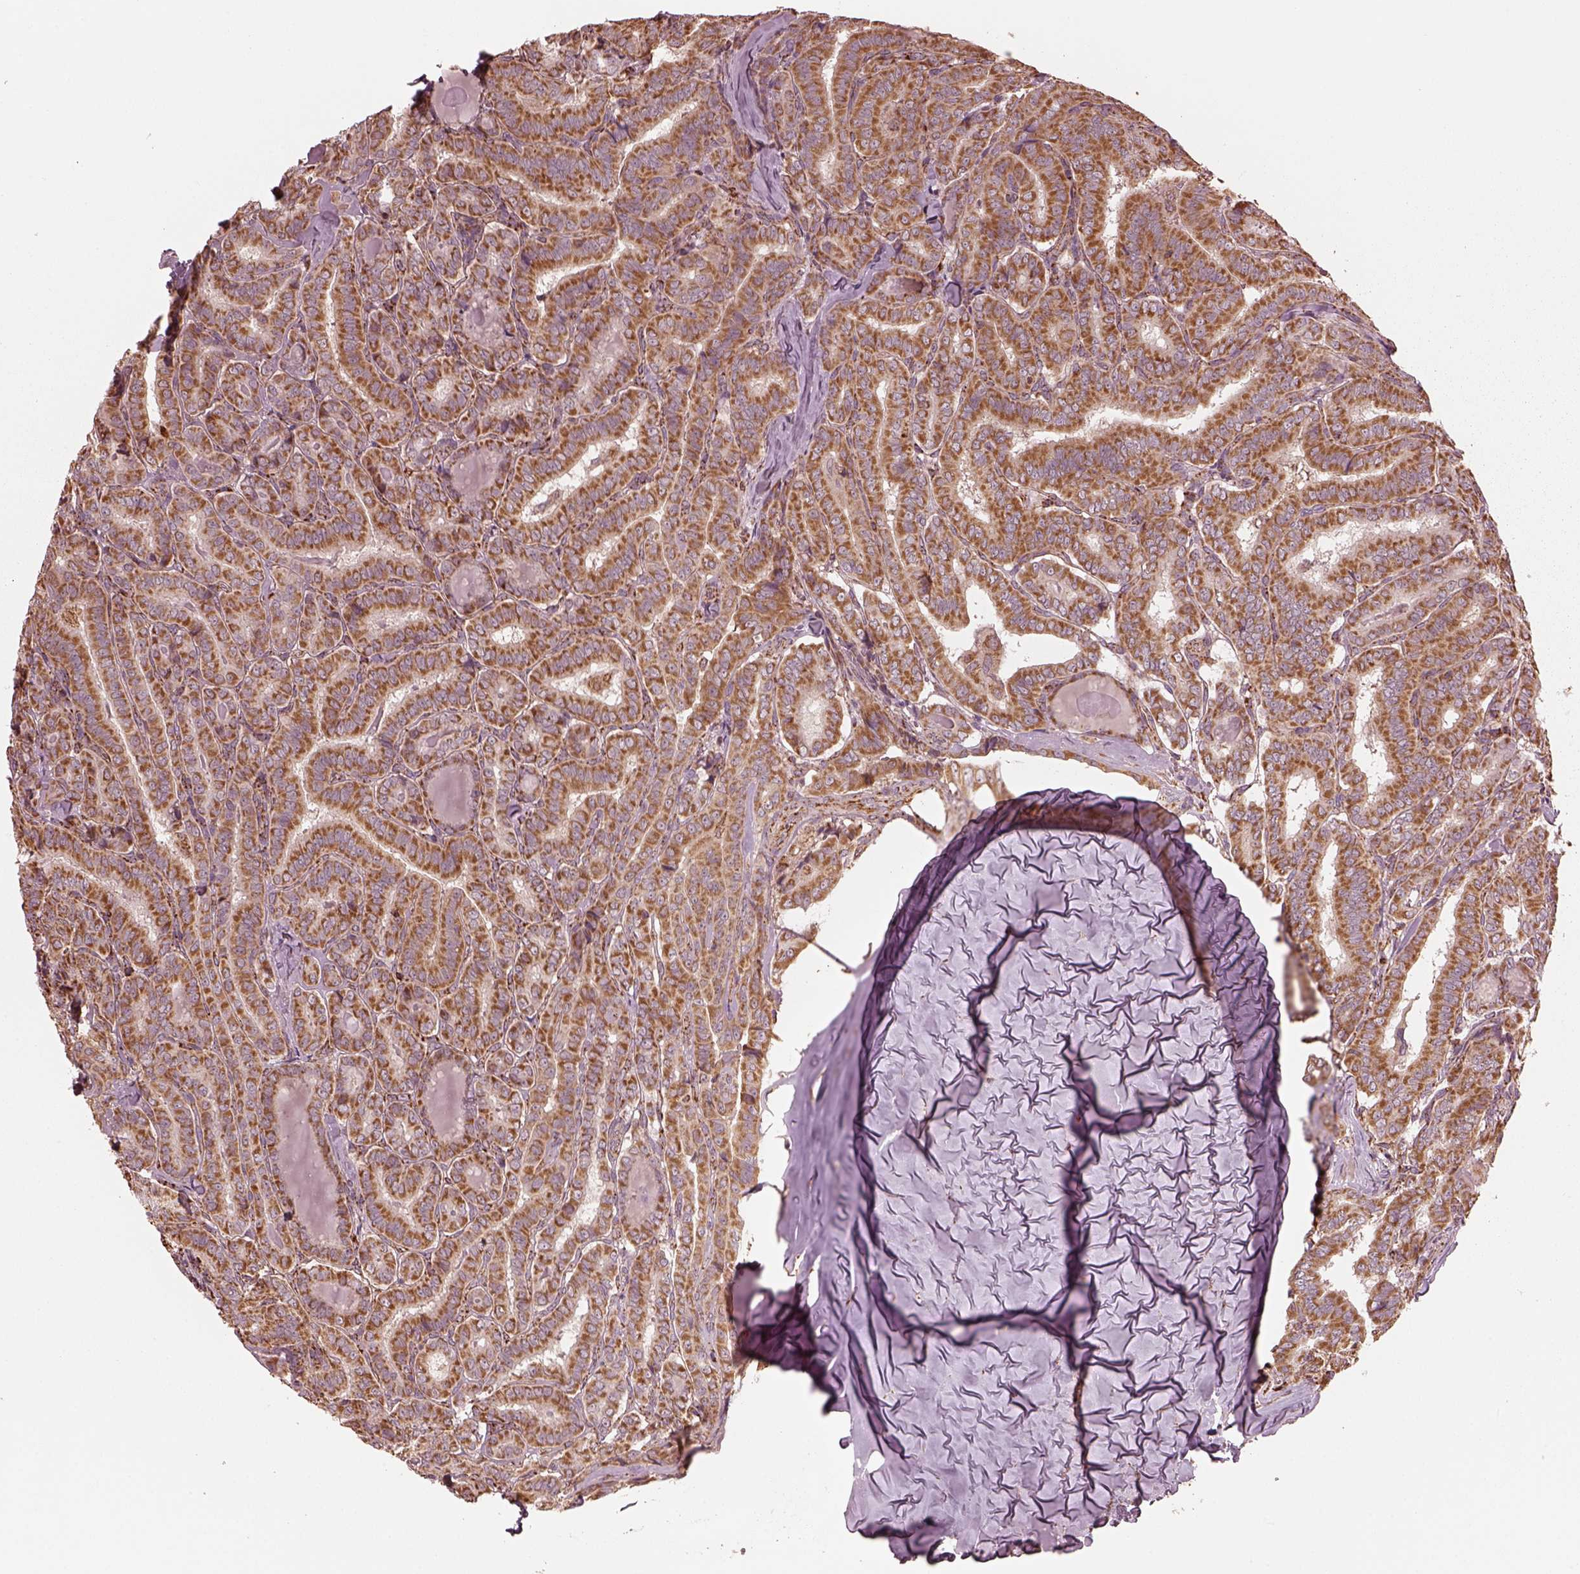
{"staining": {"intensity": "moderate", "quantity": ">75%", "location": "cytoplasmic/membranous"}, "tissue": "thyroid cancer", "cell_type": "Tumor cells", "image_type": "cancer", "snomed": [{"axis": "morphology", "description": "Papillary adenocarcinoma, NOS"}, {"axis": "morphology", "description": "Papillary adenoma metastatic"}, {"axis": "topography", "description": "Thyroid gland"}], "caption": "Brown immunohistochemical staining in human thyroid papillary adenocarcinoma displays moderate cytoplasmic/membranous positivity in about >75% of tumor cells.", "gene": "NDUFB10", "patient": {"sex": "female", "age": 50}}